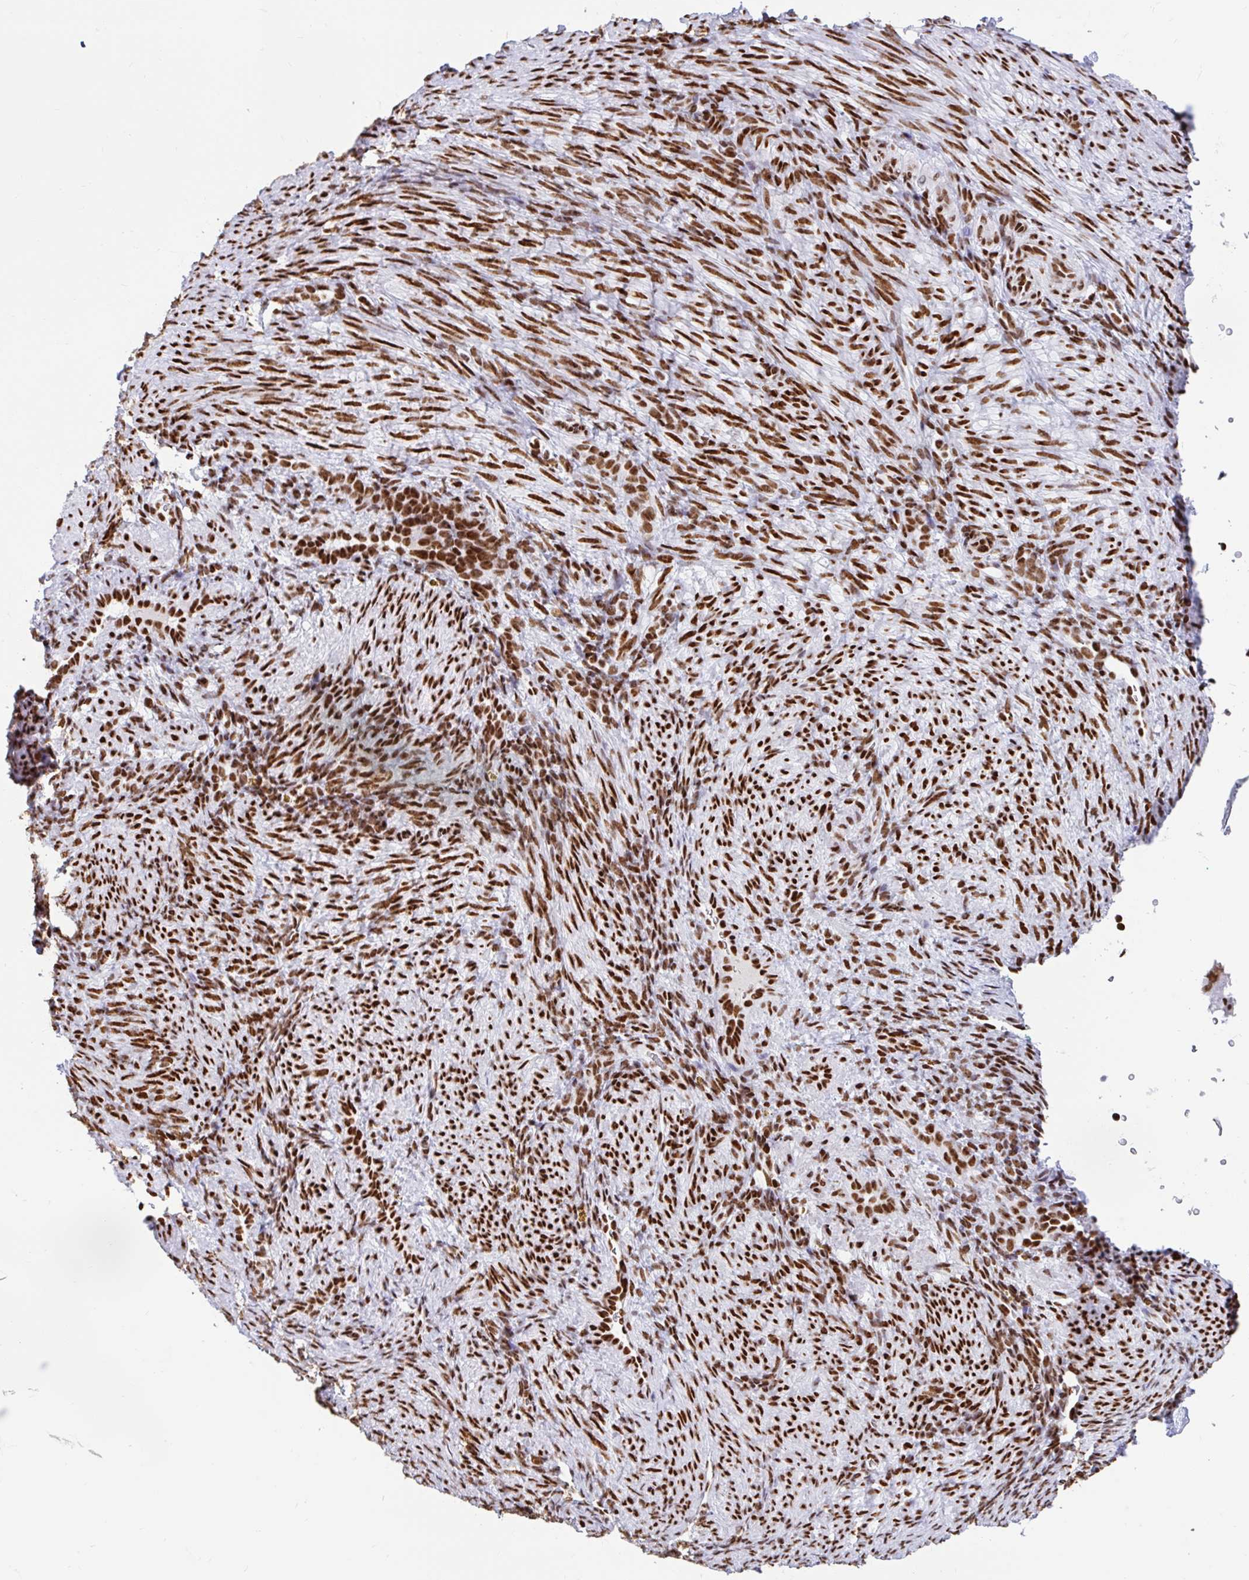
{"staining": {"intensity": "strong", "quantity": ">75%", "location": "nuclear"}, "tissue": "endometrium", "cell_type": "Cells in endometrial stroma", "image_type": "normal", "snomed": [{"axis": "morphology", "description": "Normal tissue, NOS"}, {"axis": "topography", "description": "Endometrium"}], "caption": "Endometrium was stained to show a protein in brown. There is high levels of strong nuclear positivity in approximately >75% of cells in endometrial stroma. (Brightfield microscopy of DAB IHC at high magnification).", "gene": "KHDRBS1", "patient": {"sex": "female", "age": 34}}